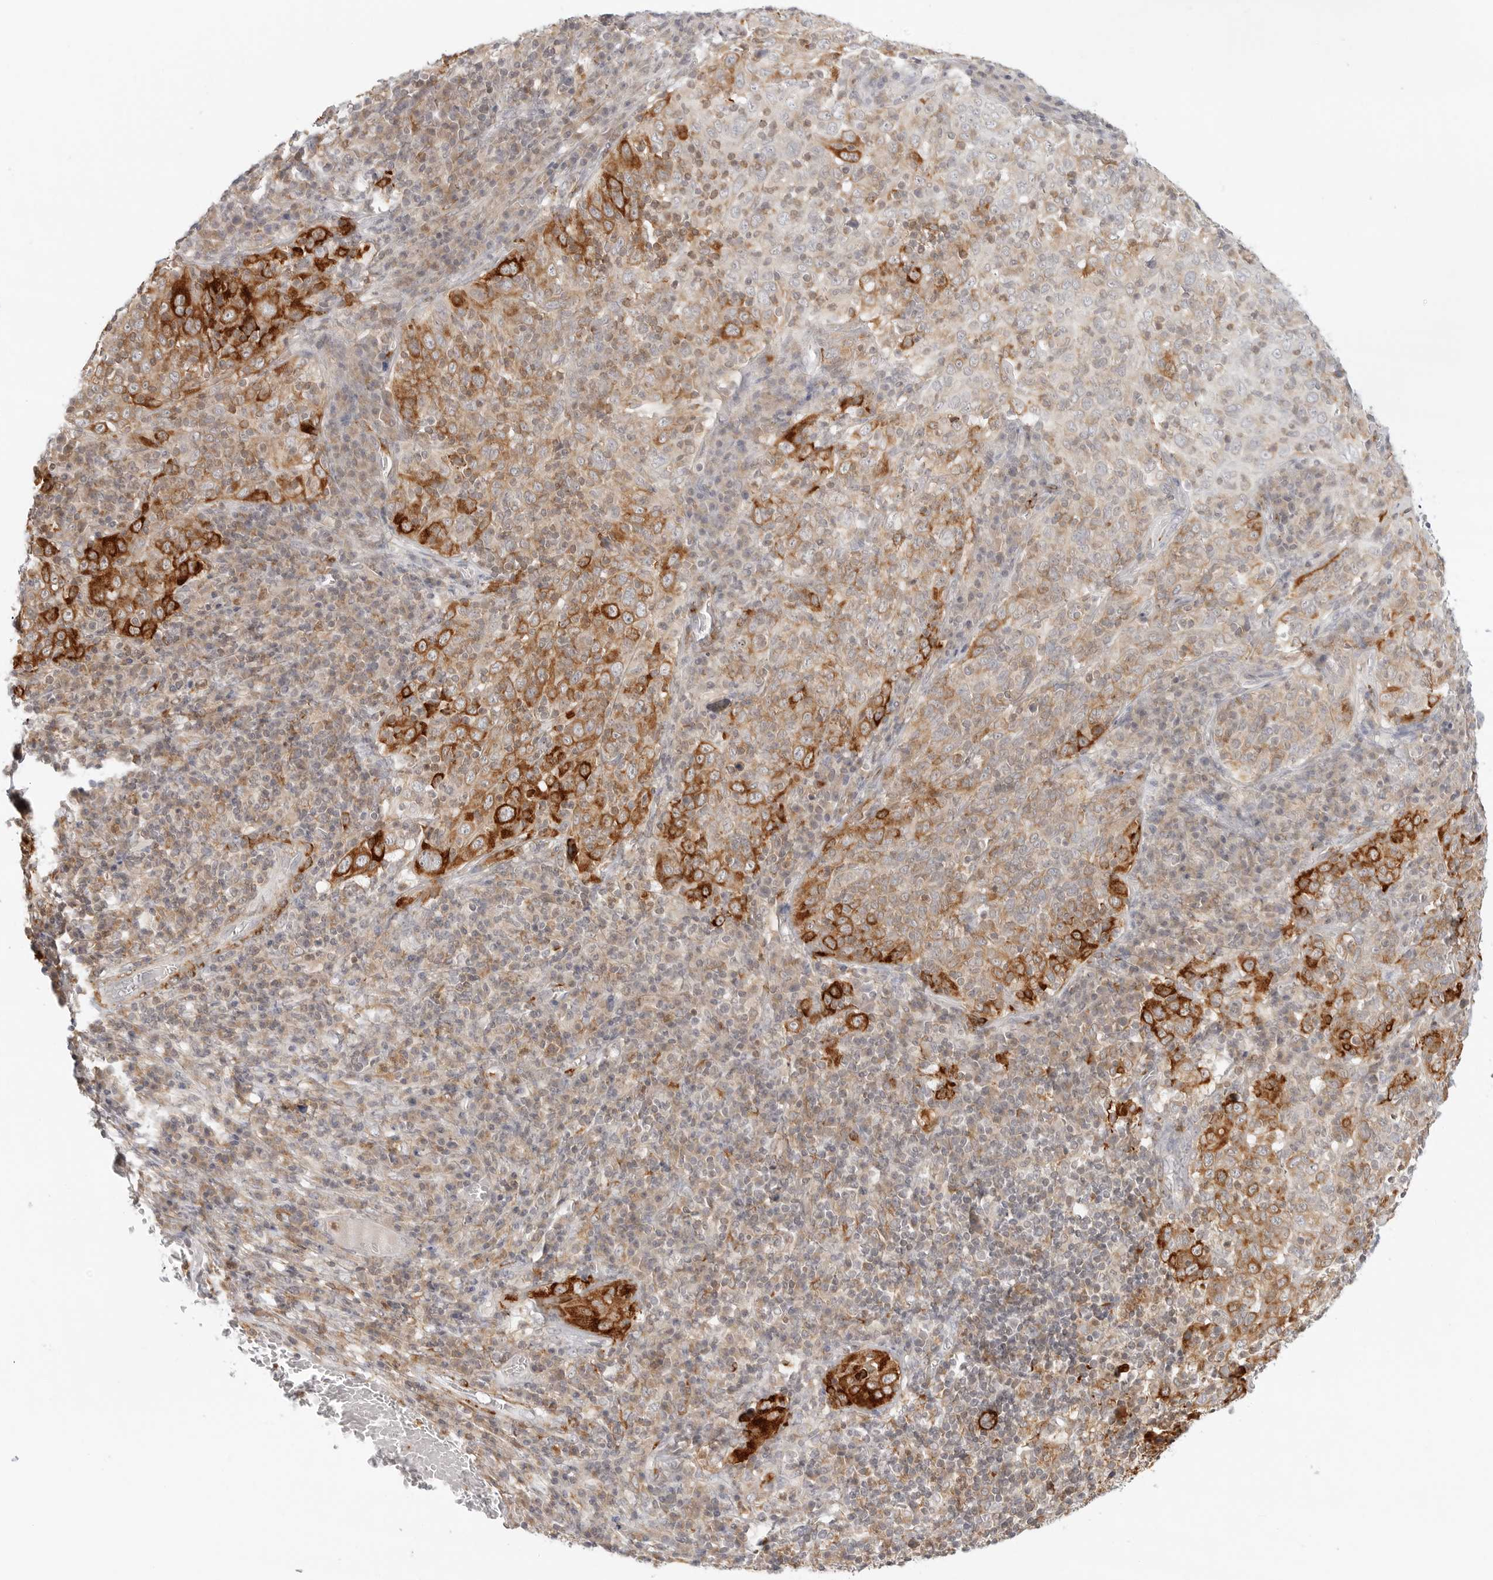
{"staining": {"intensity": "strong", "quantity": "25%-75%", "location": "cytoplasmic/membranous"}, "tissue": "cervical cancer", "cell_type": "Tumor cells", "image_type": "cancer", "snomed": [{"axis": "morphology", "description": "Squamous cell carcinoma, NOS"}, {"axis": "topography", "description": "Cervix"}], "caption": "Immunohistochemistry (IHC) (DAB (3,3'-diaminobenzidine)) staining of squamous cell carcinoma (cervical) exhibits strong cytoplasmic/membranous protein expression in approximately 25%-75% of tumor cells. The protein is shown in brown color, while the nuclei are stained blue.", "gene": "C1QTNF1", "patient": {"sex": "female", "age": 46}}